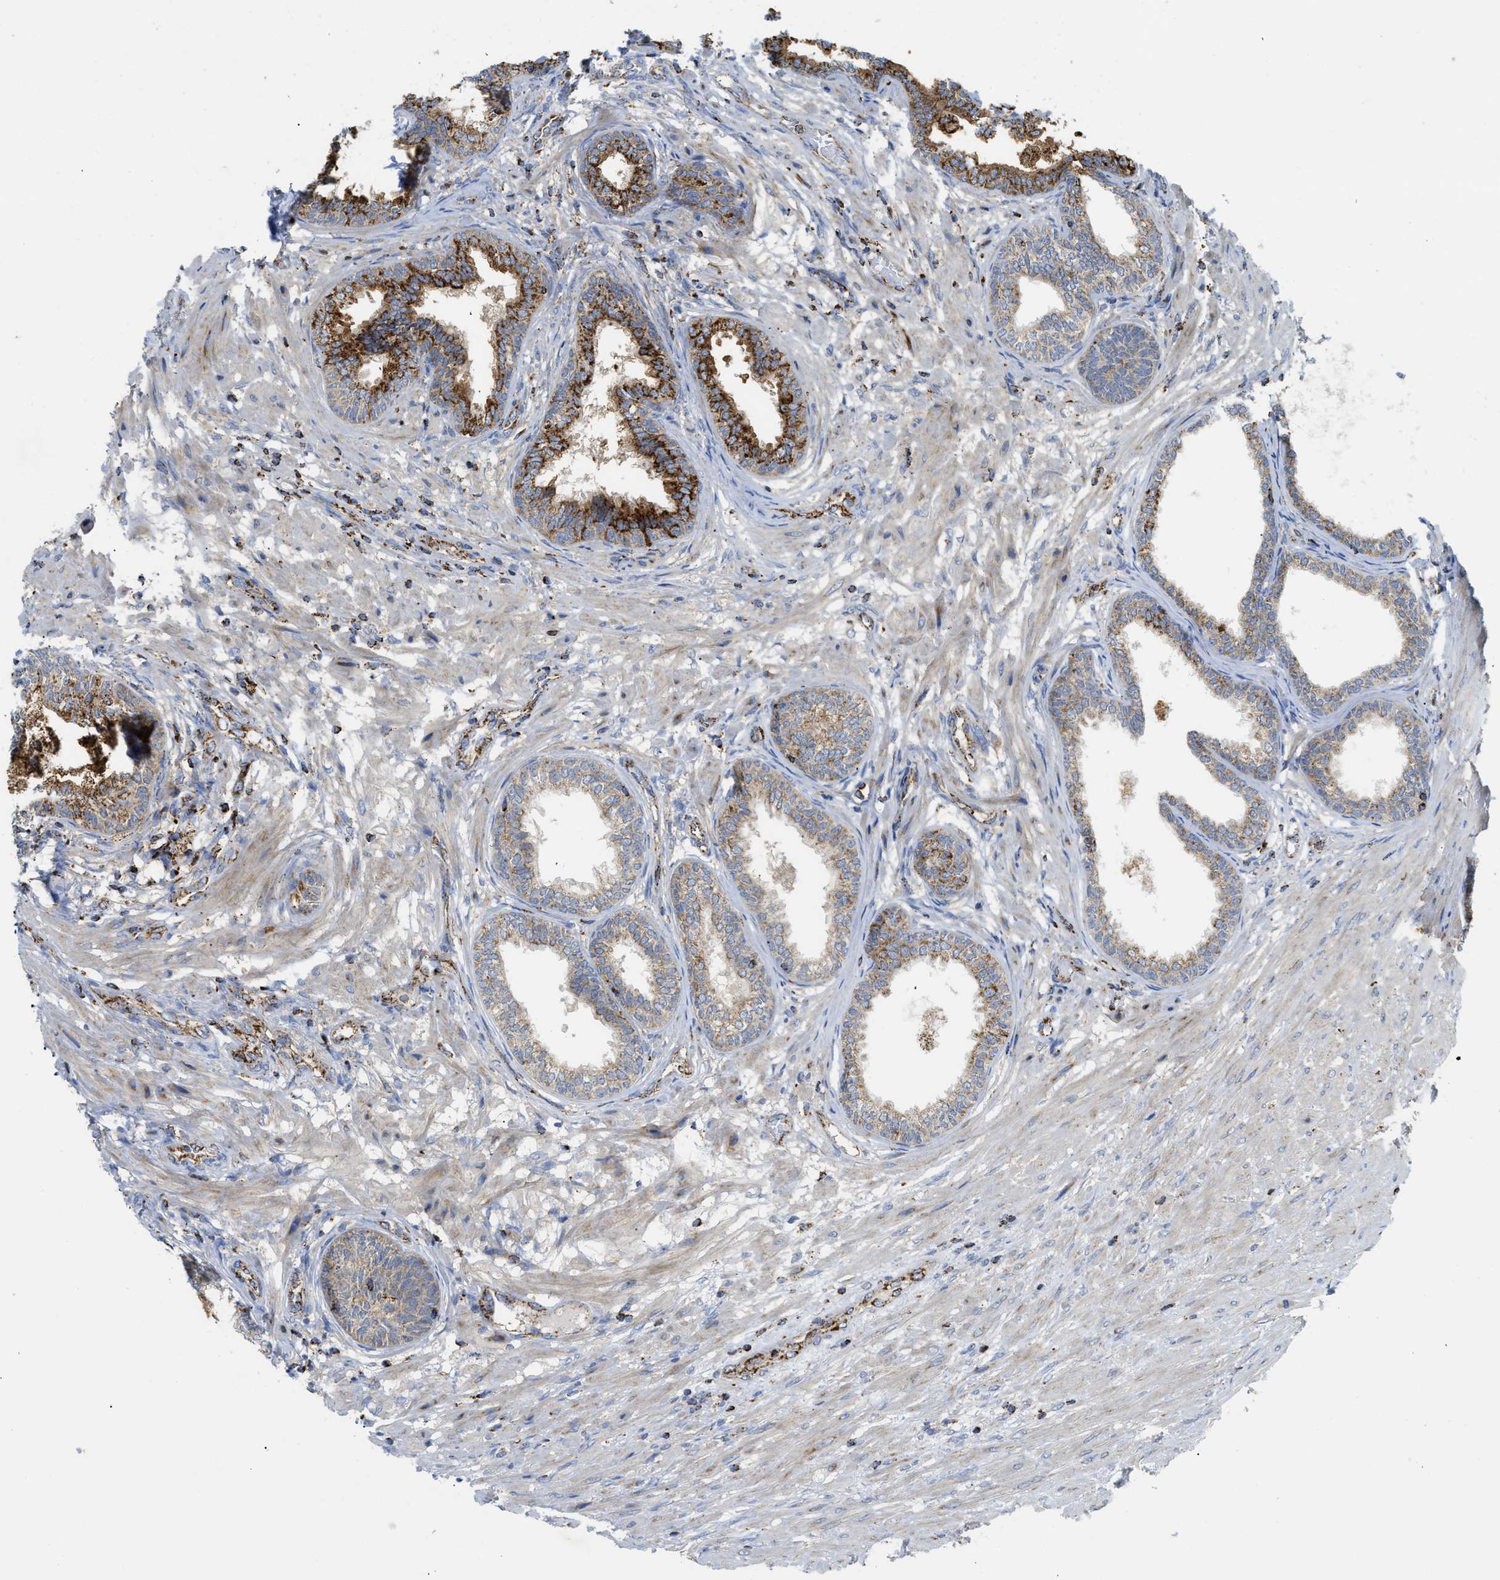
{"staining": {"intensity": "strong", "quantity": ">75%", "location": "cytoplasmic/membranous"}, "tissue": "prostate", "cell_type": "Glandular cells", "image_type": "normal", "snomed": [{"axis": "morphology", "description": "Normal tissue, NOS"}, {"axis": "topography", "description": "Prostate"}], "caption": "This photomicrograph demonstrates immunohistochemistry staining of unremarkable prostate, with high strong cytoplasmic/membranous expression in about >75% of glandular cells.", "gene": "SQOR", "patient": {"sex": "male", "age": 76}}